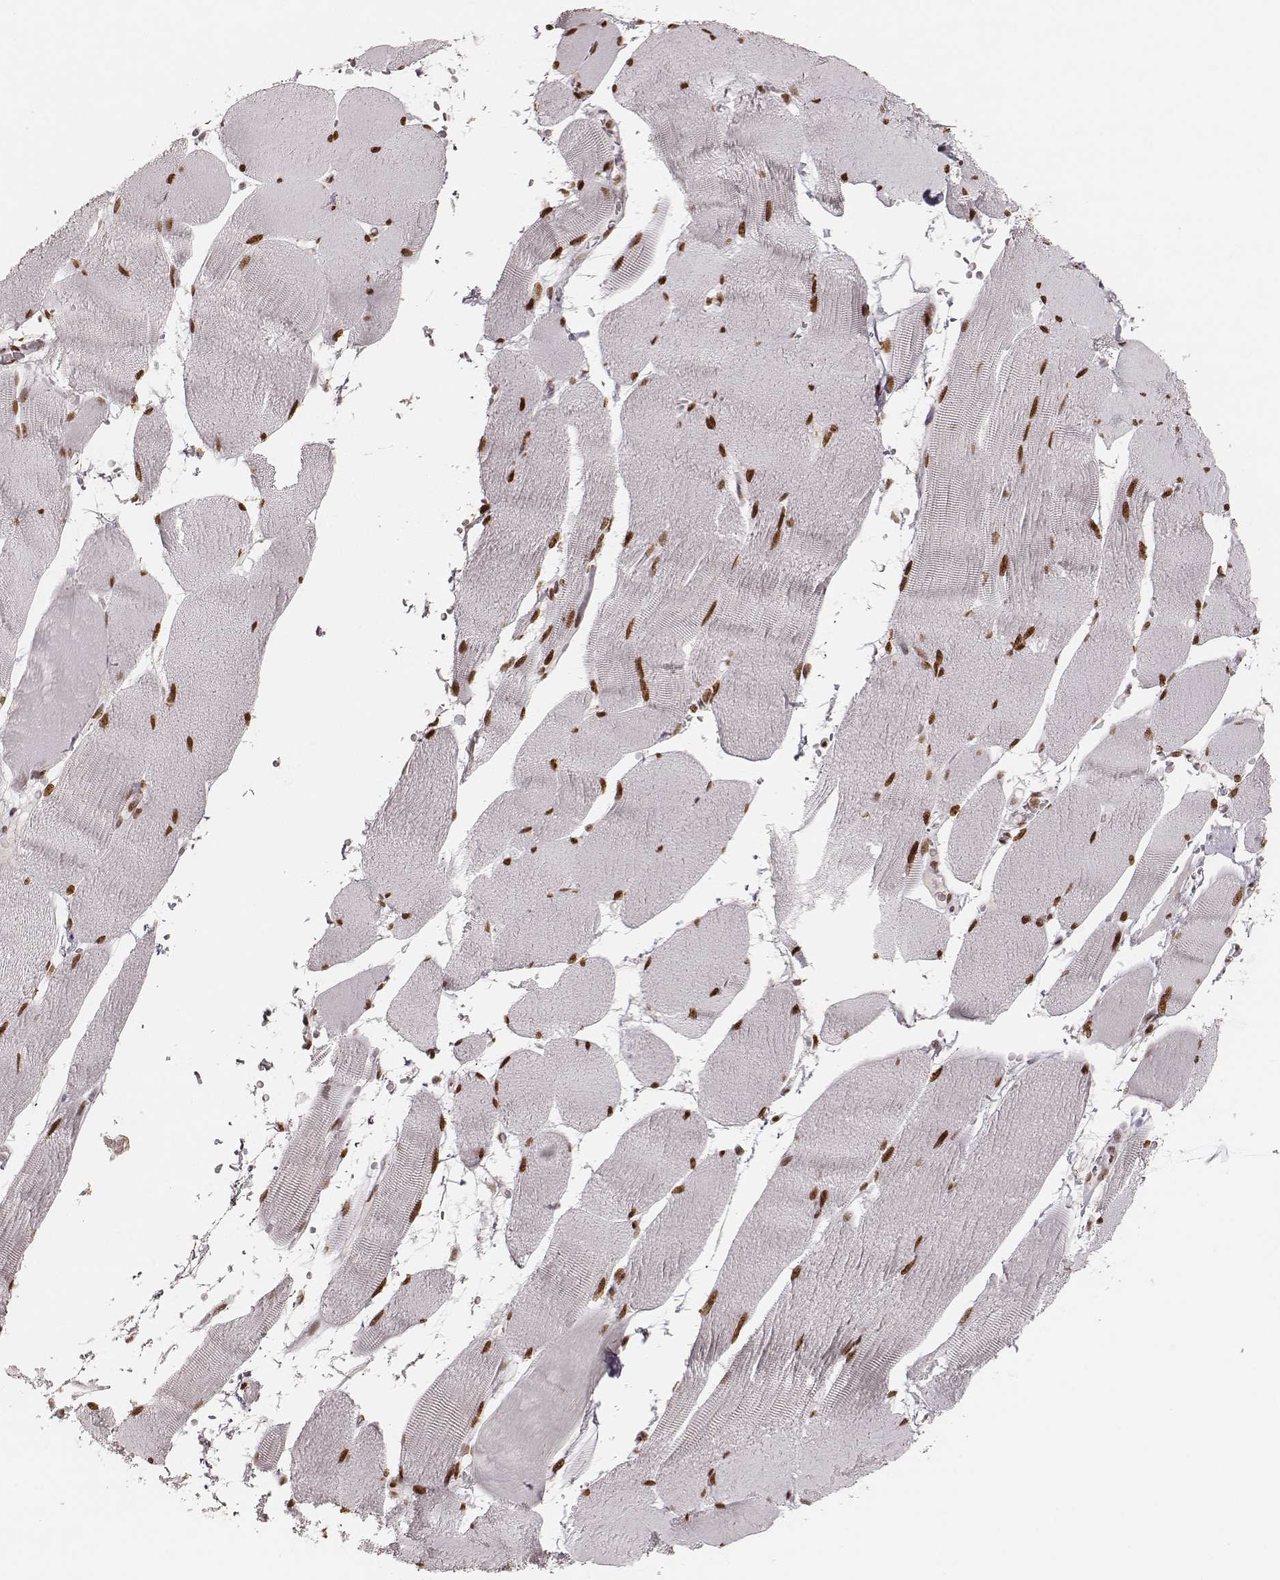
{"staining": {"intensity": "strong", "quantity": ">75%", "location": "nuclear"}, "tissue": "skeletal muscle", "cell_type": "Myocytes", "image_type": "normal", "snomed": [{"axis": "morphology", "description": "Normal tissue, NOS"}, {"axis": "topography", "description": "Skeletal muscle"}], "caption": "Skeletal muscle stained for a protein demonstrates strong nuclear positivity in myocytes. (DAB IHC, brown staining for protein, blue staining for nuclei).", "gene": "PARP1", "patient": {"sex": "male", "age": 56}}